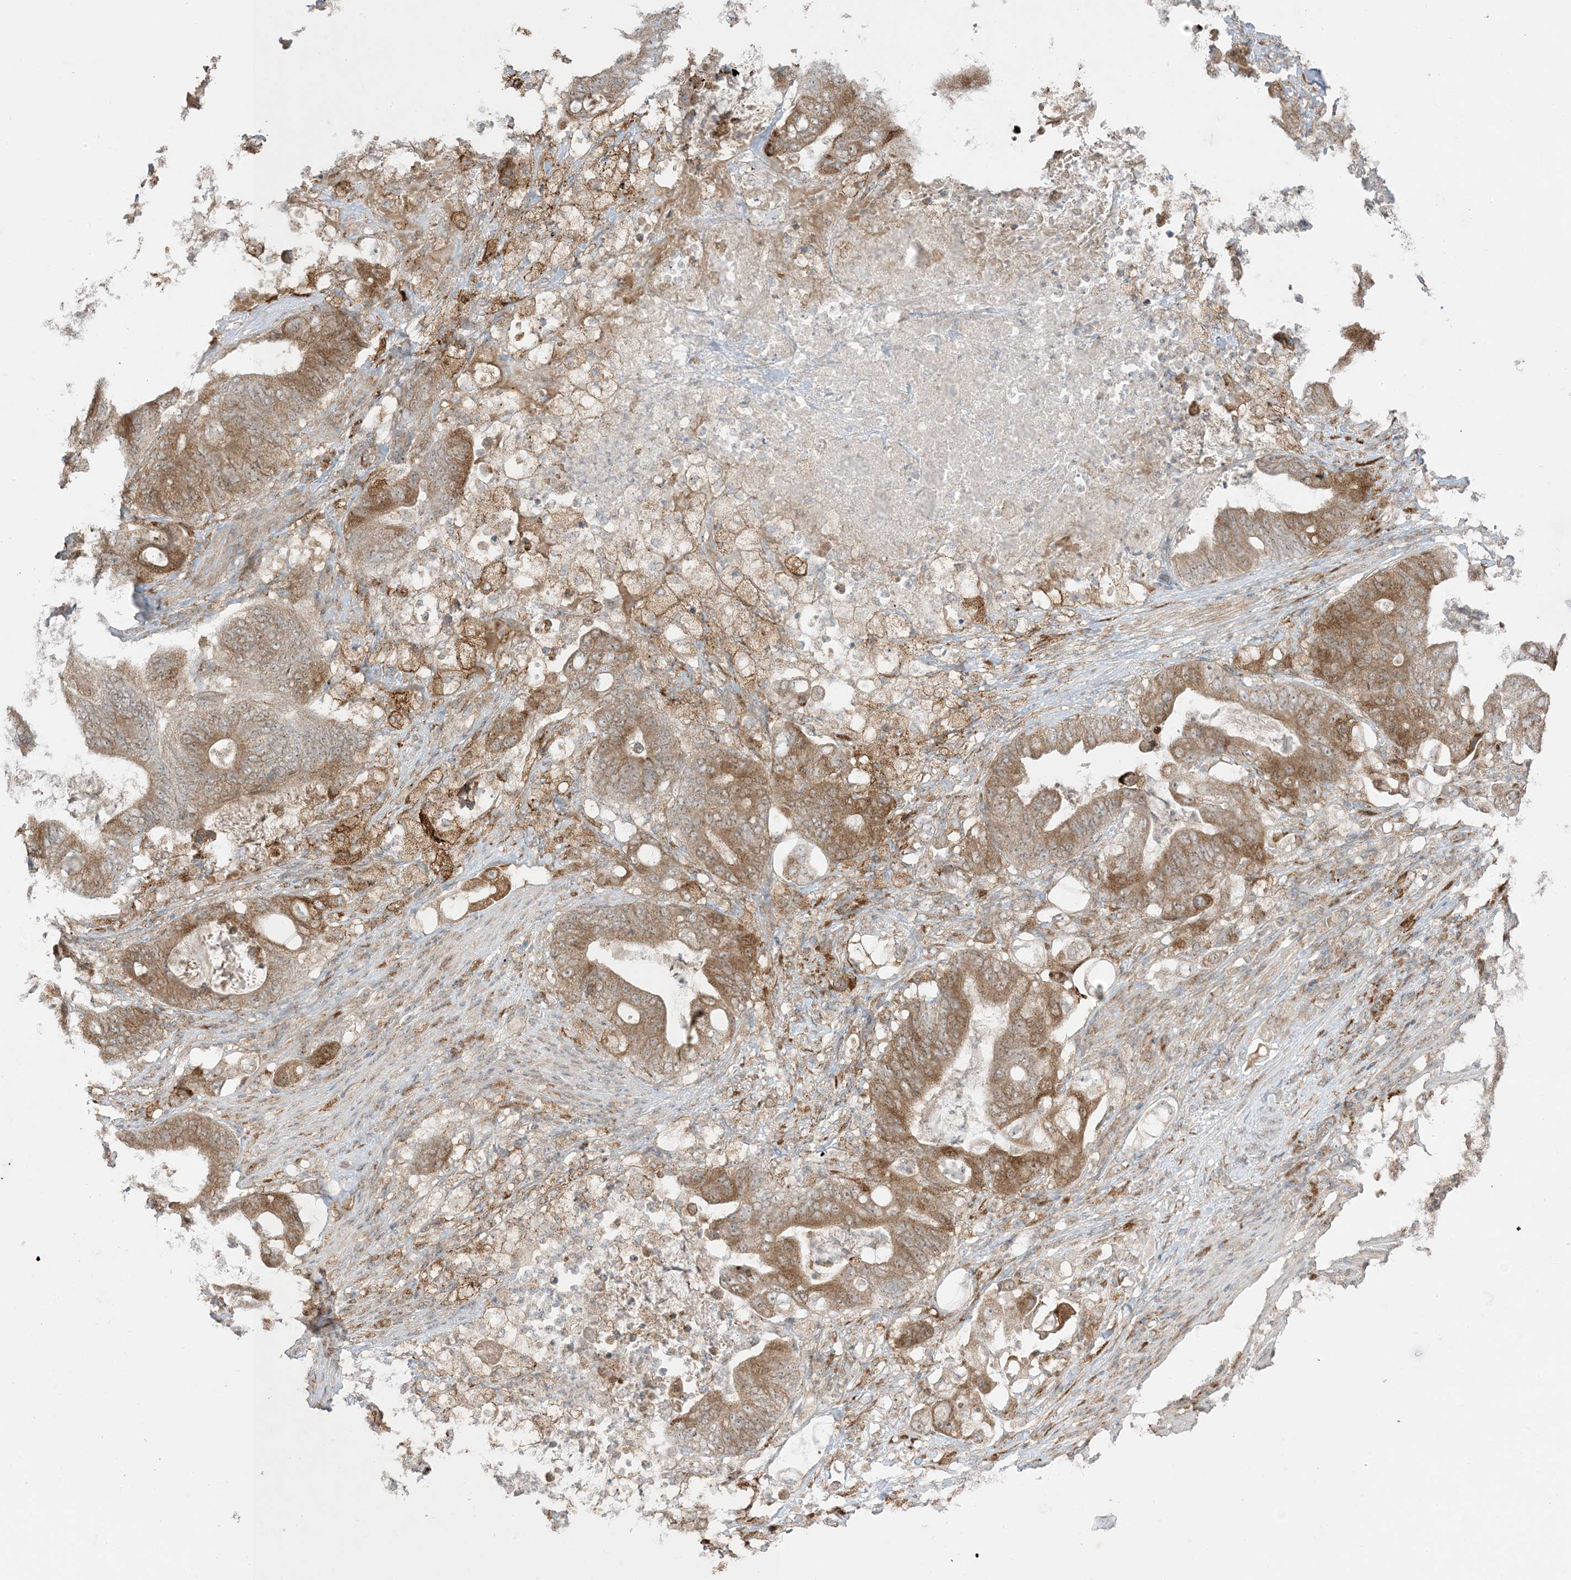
{"staining": {"intensity": "moderate", "quantity": ">75%", "location": "cytoplasmic/membranous"}, "tissue": "stomach cancer", "cell_type": "Tumor cells", "image_type": "cancer", "snomed": [{"axis": "morphology", "description": "Adenocarcinoma, NOS"}, {"axis": "topography", "description": "Stomach"}], "caption": "Immunohistochemistry staining of adenocarcinoma (stomach), which exhibits medium levels of moderate cytoplasmic/membranous expression in approximately >75% of tumor cells indicating moderate cytoplasmic/membranous protein positivity. The staining was performed using DAB (brown) for protein detection and nuclei were counterstained in hematoxylin (blue).", "gene": "ODC1", "patient": {"sex": "female", "age": 73}}